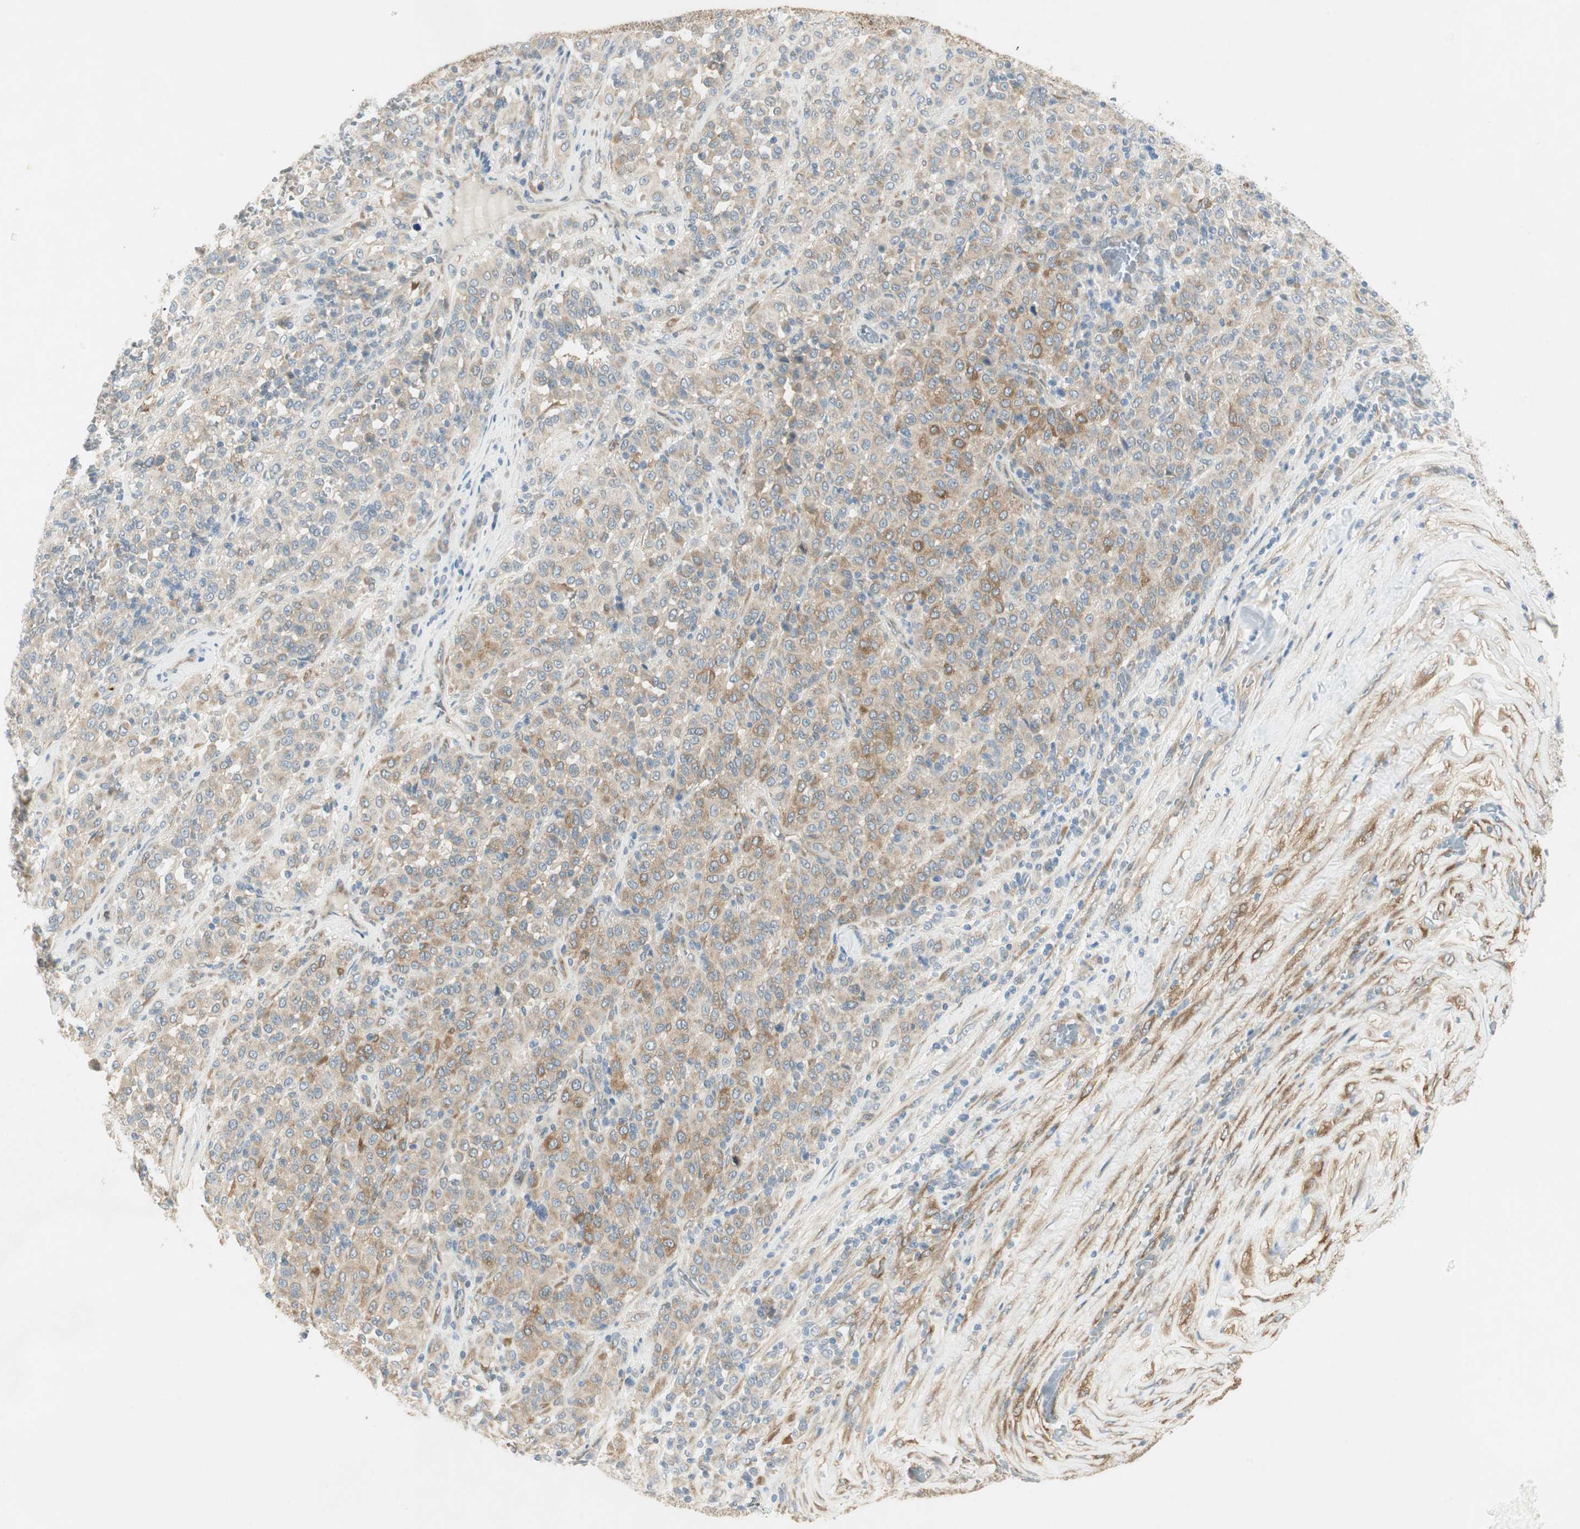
{"staining": {"intensity": "moderate", "quantity": "25%-75%", "location": "cytoplasmic/membranous"}, "tissue": "melanoma", "cell_type": "Tumor cells", "image_type": "cancer", "snomed": [{"axis": "morphology", "description": "Malignant melanoma, Metastatic site"}, {"axis": "topography", "description": "Pancreas"}], "caption": "High-magnification brightfield microscopy of melanoma stained with DAB (3,3'-diaminobenzidine) (brown) and counterstained with hematoxylin (blue). tumor cells exhibit moderate cytoplasmic/membranous staining is appreciated in about25%-75% of cells.", "gene": "STON1-GTF2A1L", "patient": {"sex": "female", "age": 30}}